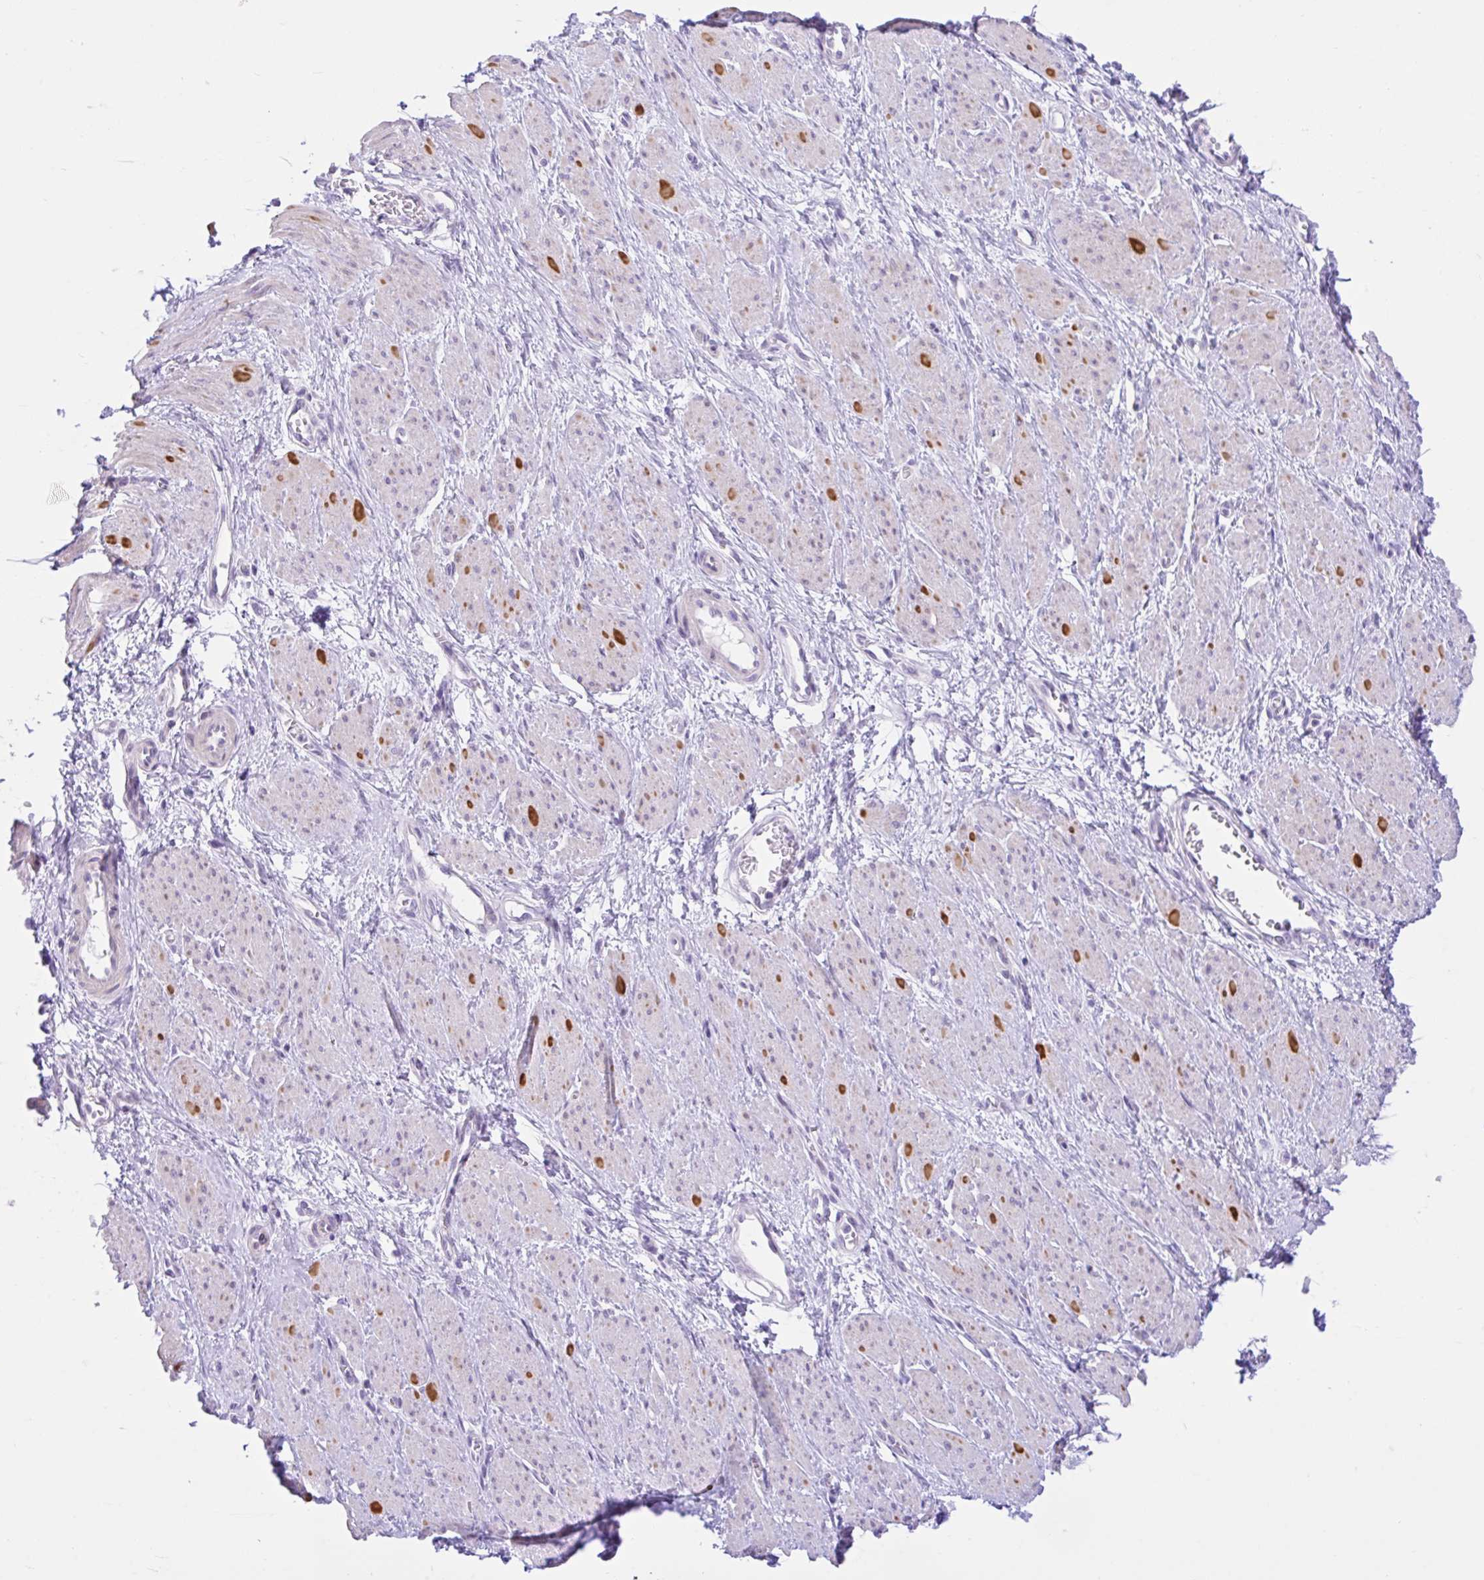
{"staining": {"intensity": "strong", "quantity": "<25%", "location": "cytoplasmic/membranous"}, "tissue": "smooth muscle", "cell_type": "Smooth muscle cells", "image_type": "normal", "snomed": [{"axis": "morphology", "description": "Normal tissue, NOS"}, {"axis": "topography", "description": "Smooth muscle"}, {"axis": "topography", "description": "Uterus"}], "caption": "Strong cytoplasmic/membranous staining for a protein is identified in about <25% of smooth muscle cells of normal smooth muscle using immunohistochemistry.", "gene": "REEP1", "patient": {"sex": "female", "age": 39}}